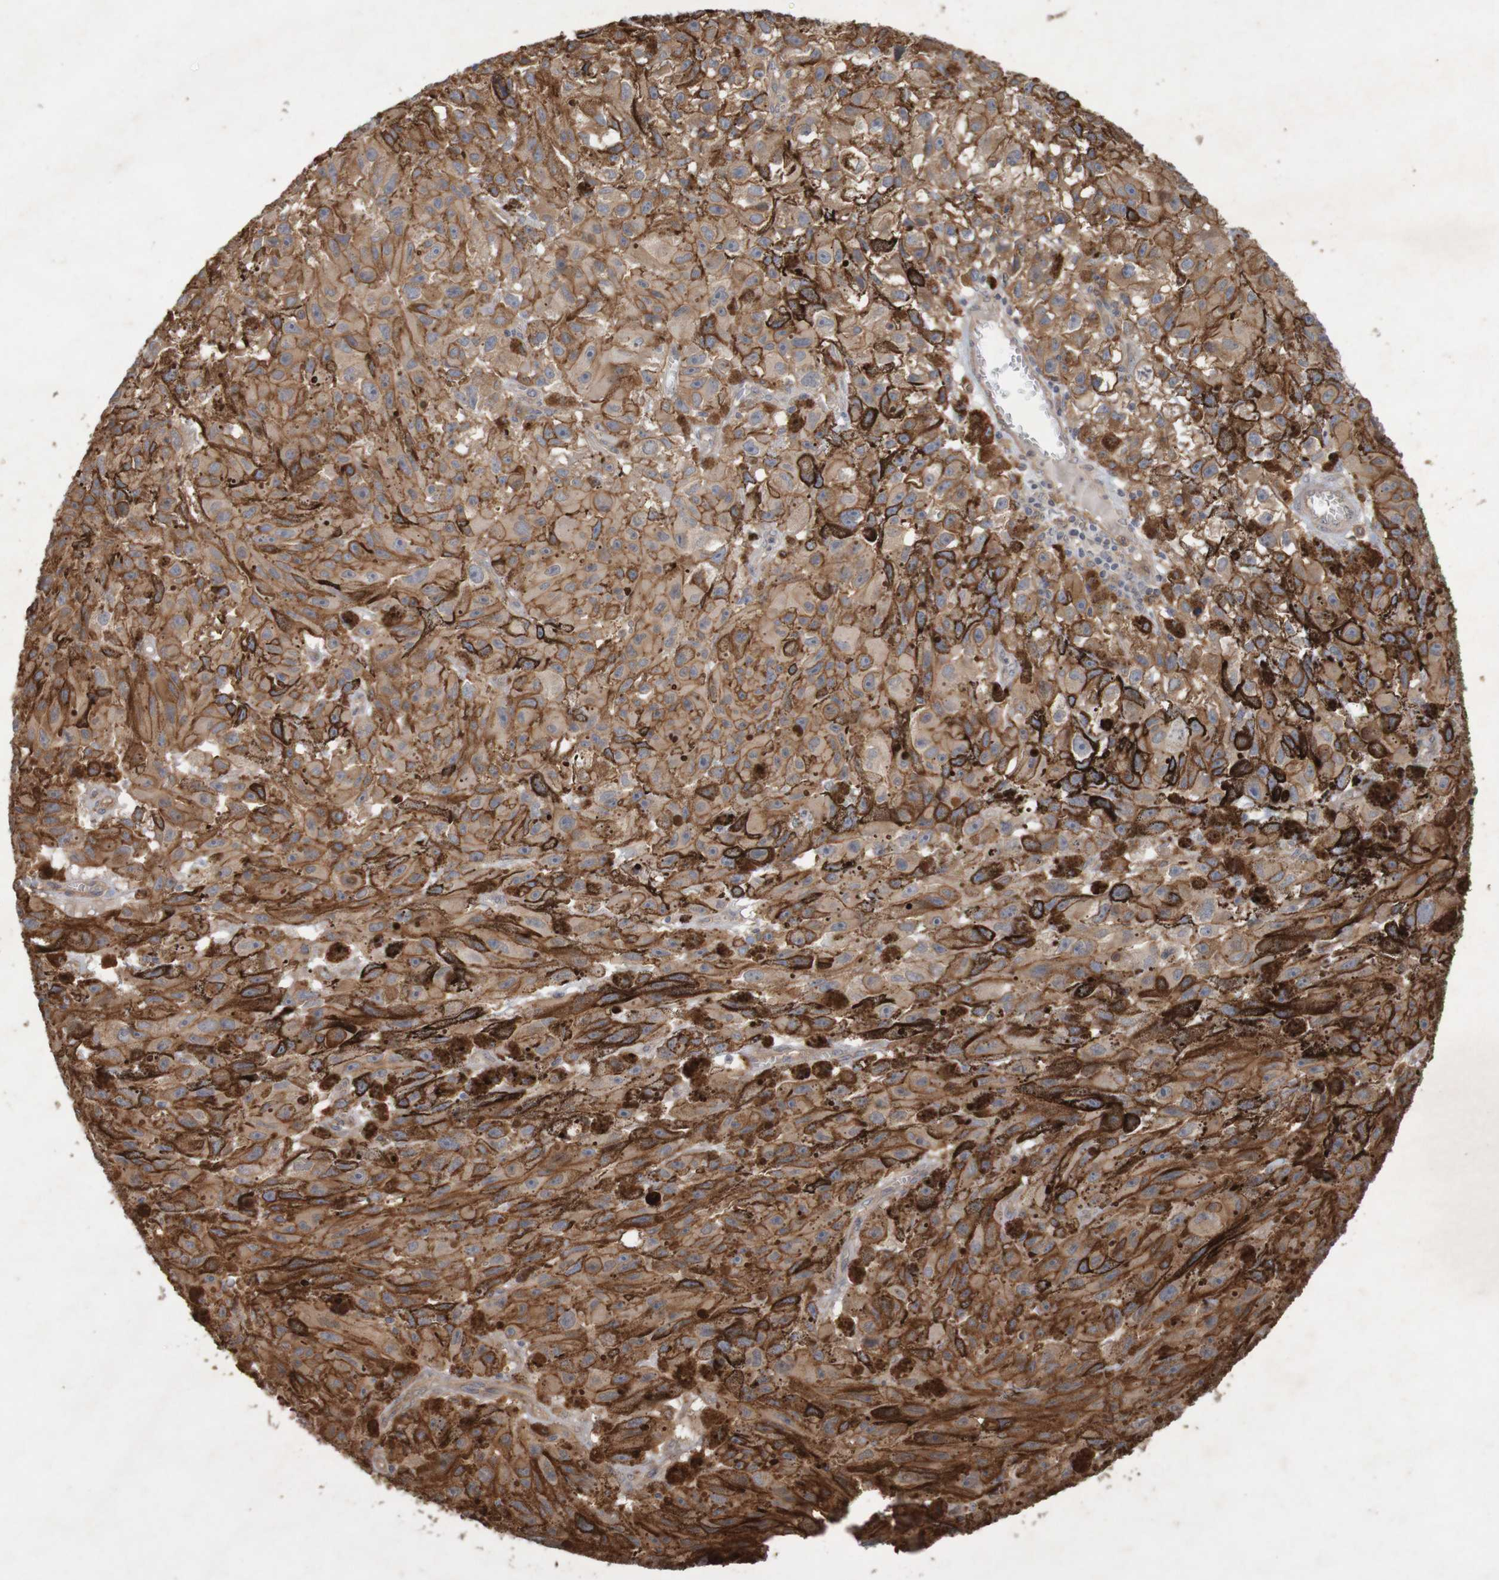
{"staining": {"intensity": "moderate", "quantity": ">75%", "location": "cytoplasmic/membranous"}, "tissue": "melanoma", "cell_type": "Tumor cells", "image_type": "cancer", "snomed": [{"axis": "morphology", "description": "Malignant melanoma, NOS"}, {"axis": "topography", "description": "Skin"}], "caption": "An image showing moderate cytoplasmic/membranous expression in about >75% of tumor cells in malignant melanoma, as visualized by brown immunohistochemical staining.", "gene": "ARHGEF11", "patient": {"sex": "female", "age": 104}}